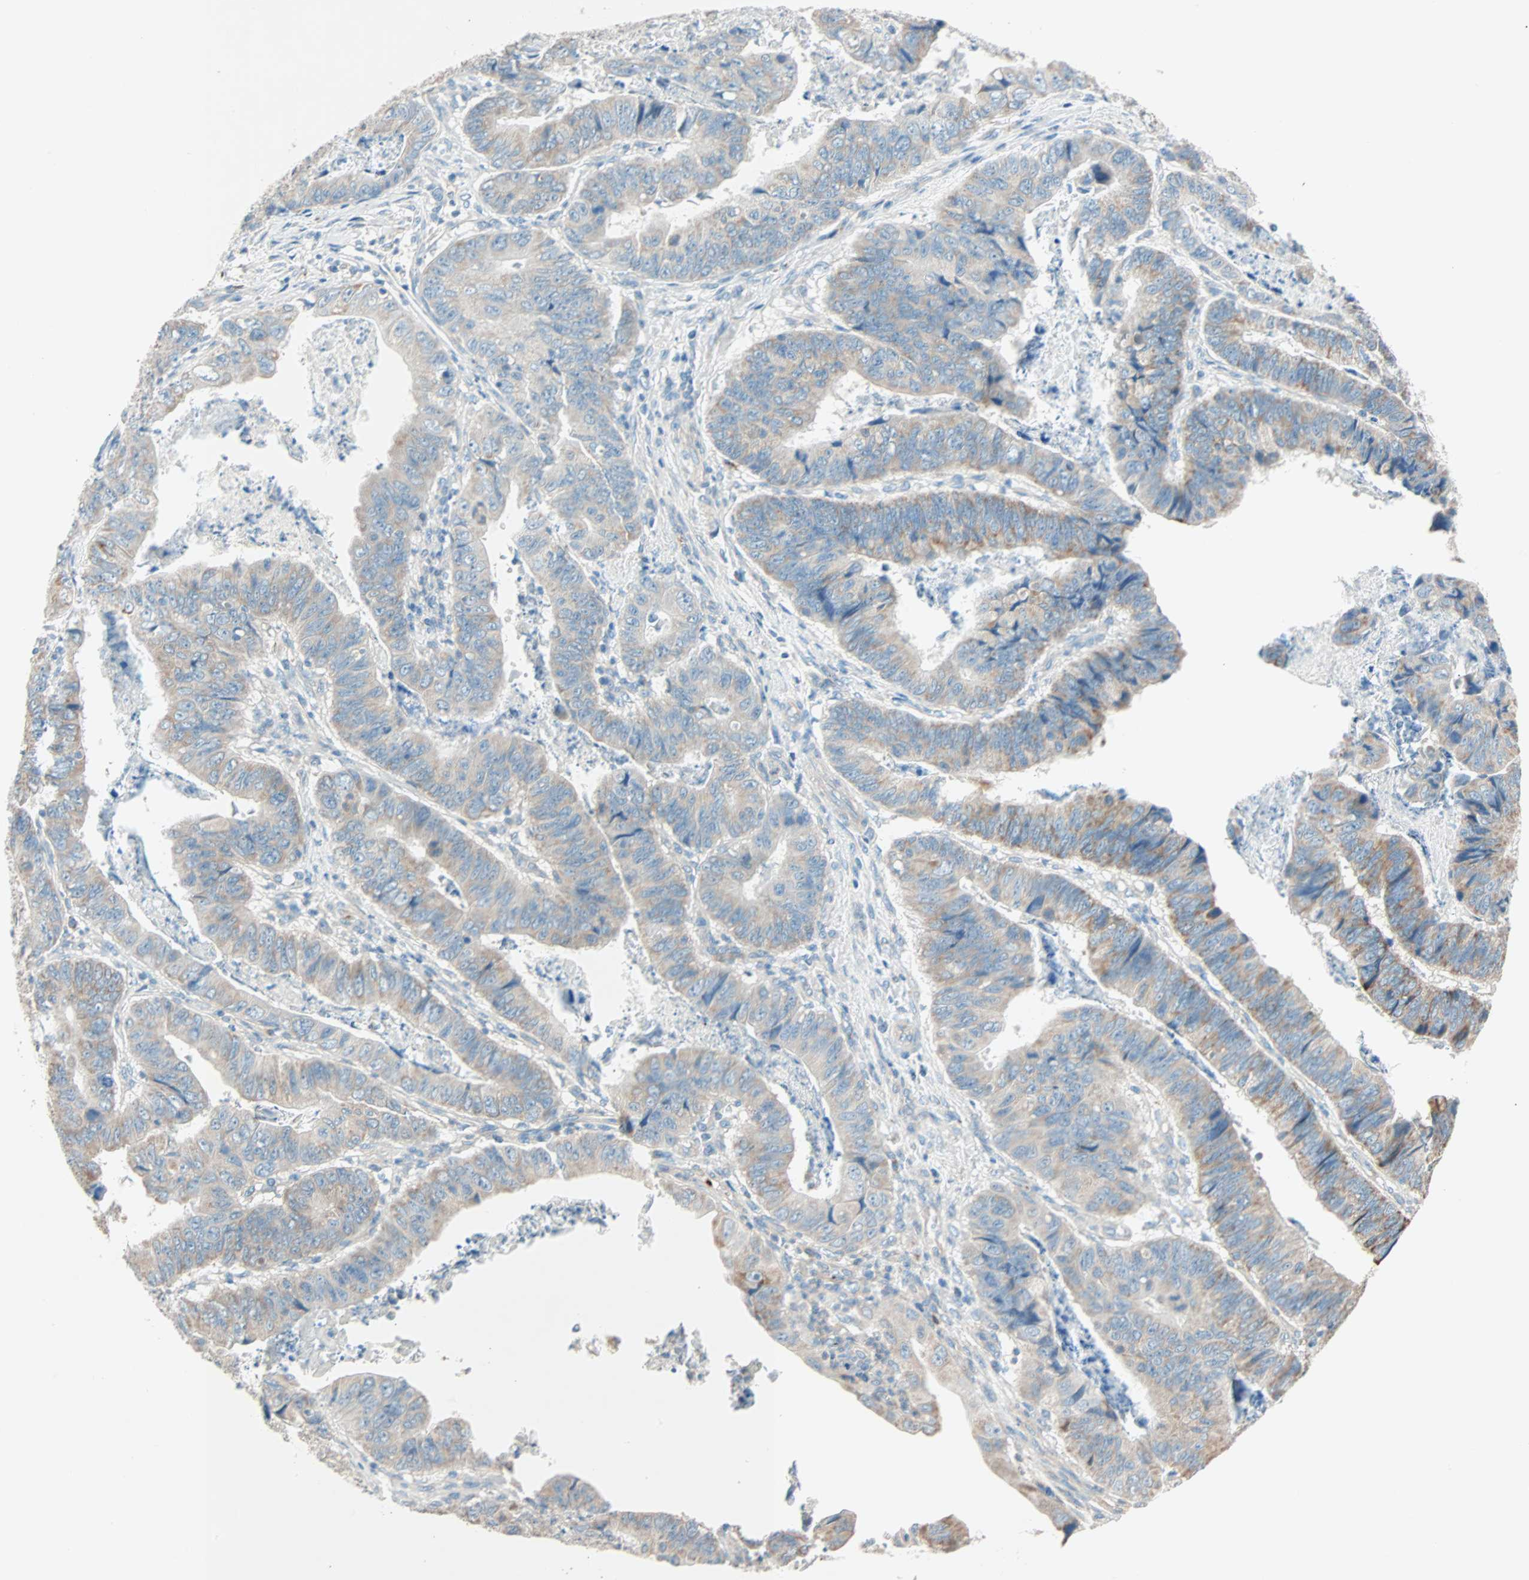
{"staining": {"intensity": "moderate", "quantity": ">75%", "location": "cytoplasmic/membranous"}, "tissue": "stomach cancer", "cell_type": "Tumor cells", "image_type": "cancer", "snomed": [{"axis": "morphology", "description": "Adenocarcinoma, NOS"}, {"axis": "topography", "description": "Stomach, lower"}], "caption": "Immunohistochemistry (IHC) (DAB (3,3'-diaminobenzidine)) staining of stomach cancer (adenocarcinoma) reveals moderate cytoplasmic/membranous protein staining in about >75% of tumor cells.", "gene": "LY6G6F", "patient": {"sex": "male", "age": 77}}